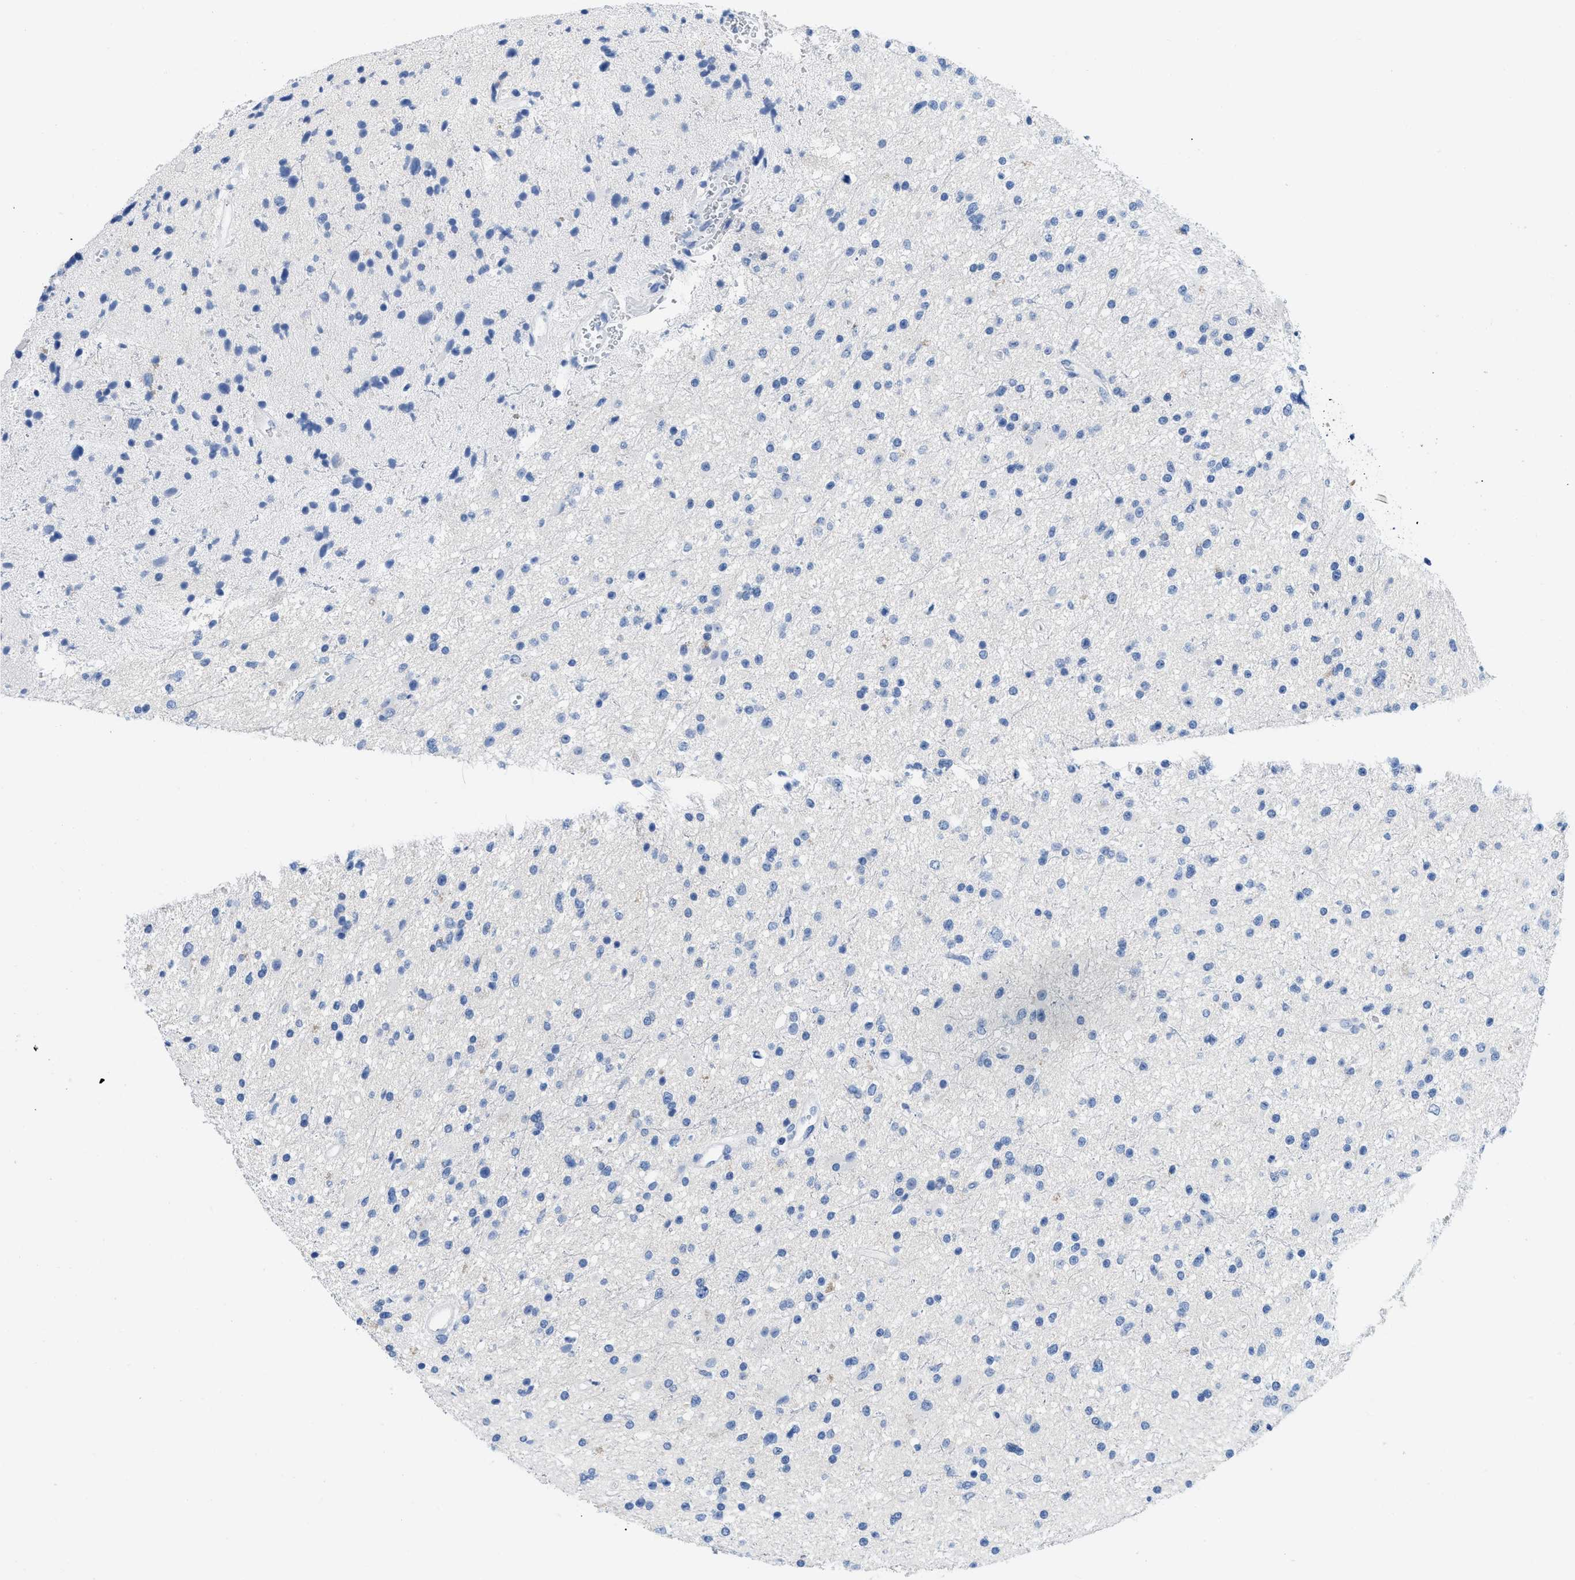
{"staining": {"intensity": "negative", "quantity": "none", "location": "none"}, "tissue": "glioma", "cell_type": "Tumor cells", "image_type": "cancer", "snomed": [{"axis": "morphology", "description": "Glioma, malignant, High grade"}, {"axis": "topography", "description": "Brain"}], "caption": "There is no significant positivity in tumor cells of glioma. The staining is performed using DAB (3,3'-diaminobenzidine) brown chromogen with nuclei counter-stained in using hematoxylin.", "gene": "CR1", "patient": {"sex": "male", "age": 33}}